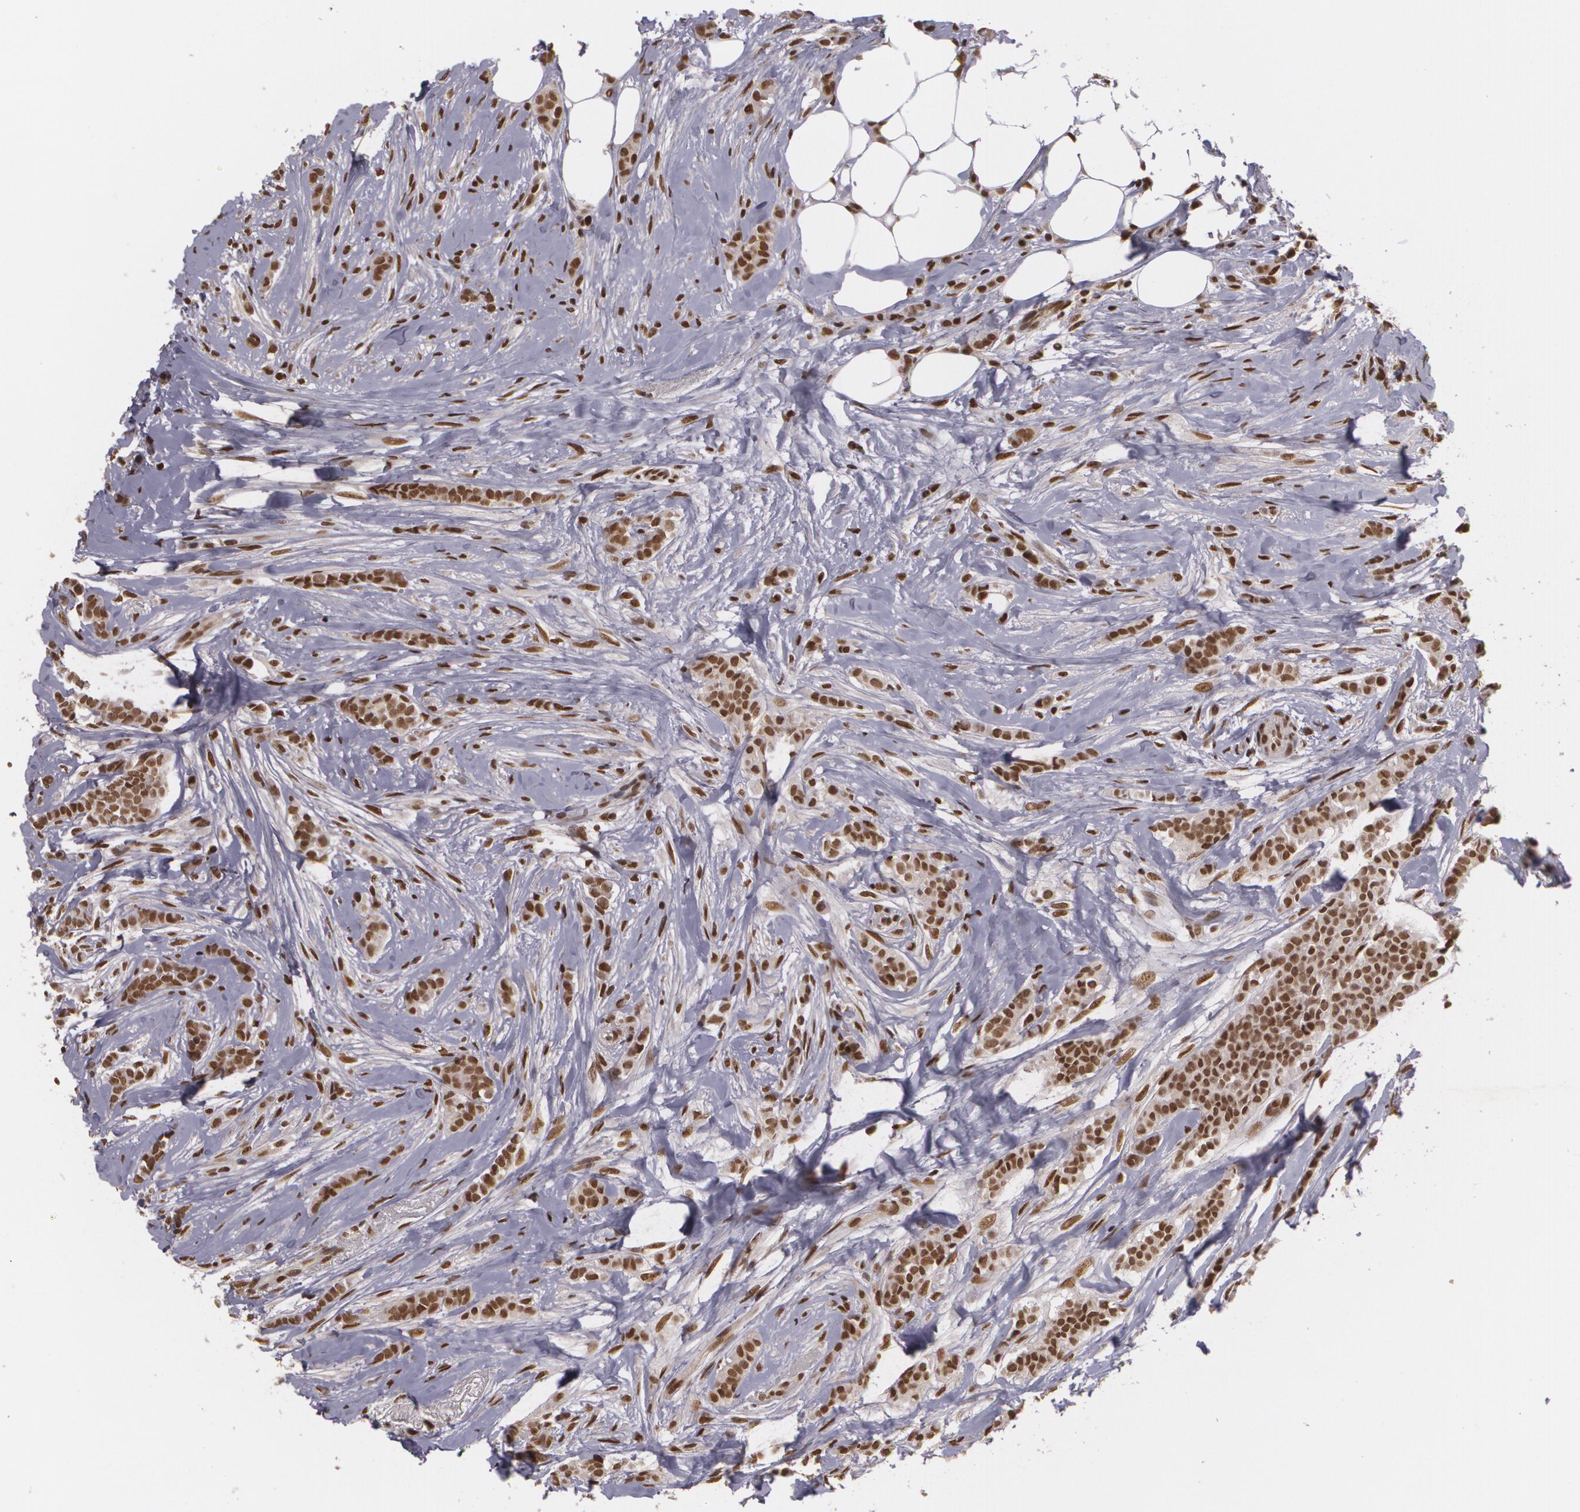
{"staining": {"intensity": "strong", "quantity": ">75%", "location": "nuclear"}, "tissue": "breast cancer", "cell_type": "Tumor cells", "image_type": "cancer", "snomed": [{"axis": "morphology", "description": "Lobular carcinoma"}, {"axis": "topography", "description": "Breast"}], "caption": "A histopathology image of human lobular carcinoma (breast) stained for a protein shows strong nuclear brown staining in tumor cells. Nuclei are stained in blue.", "gene": "RXRB", "patient": {"sex": "female", "age": 56}}